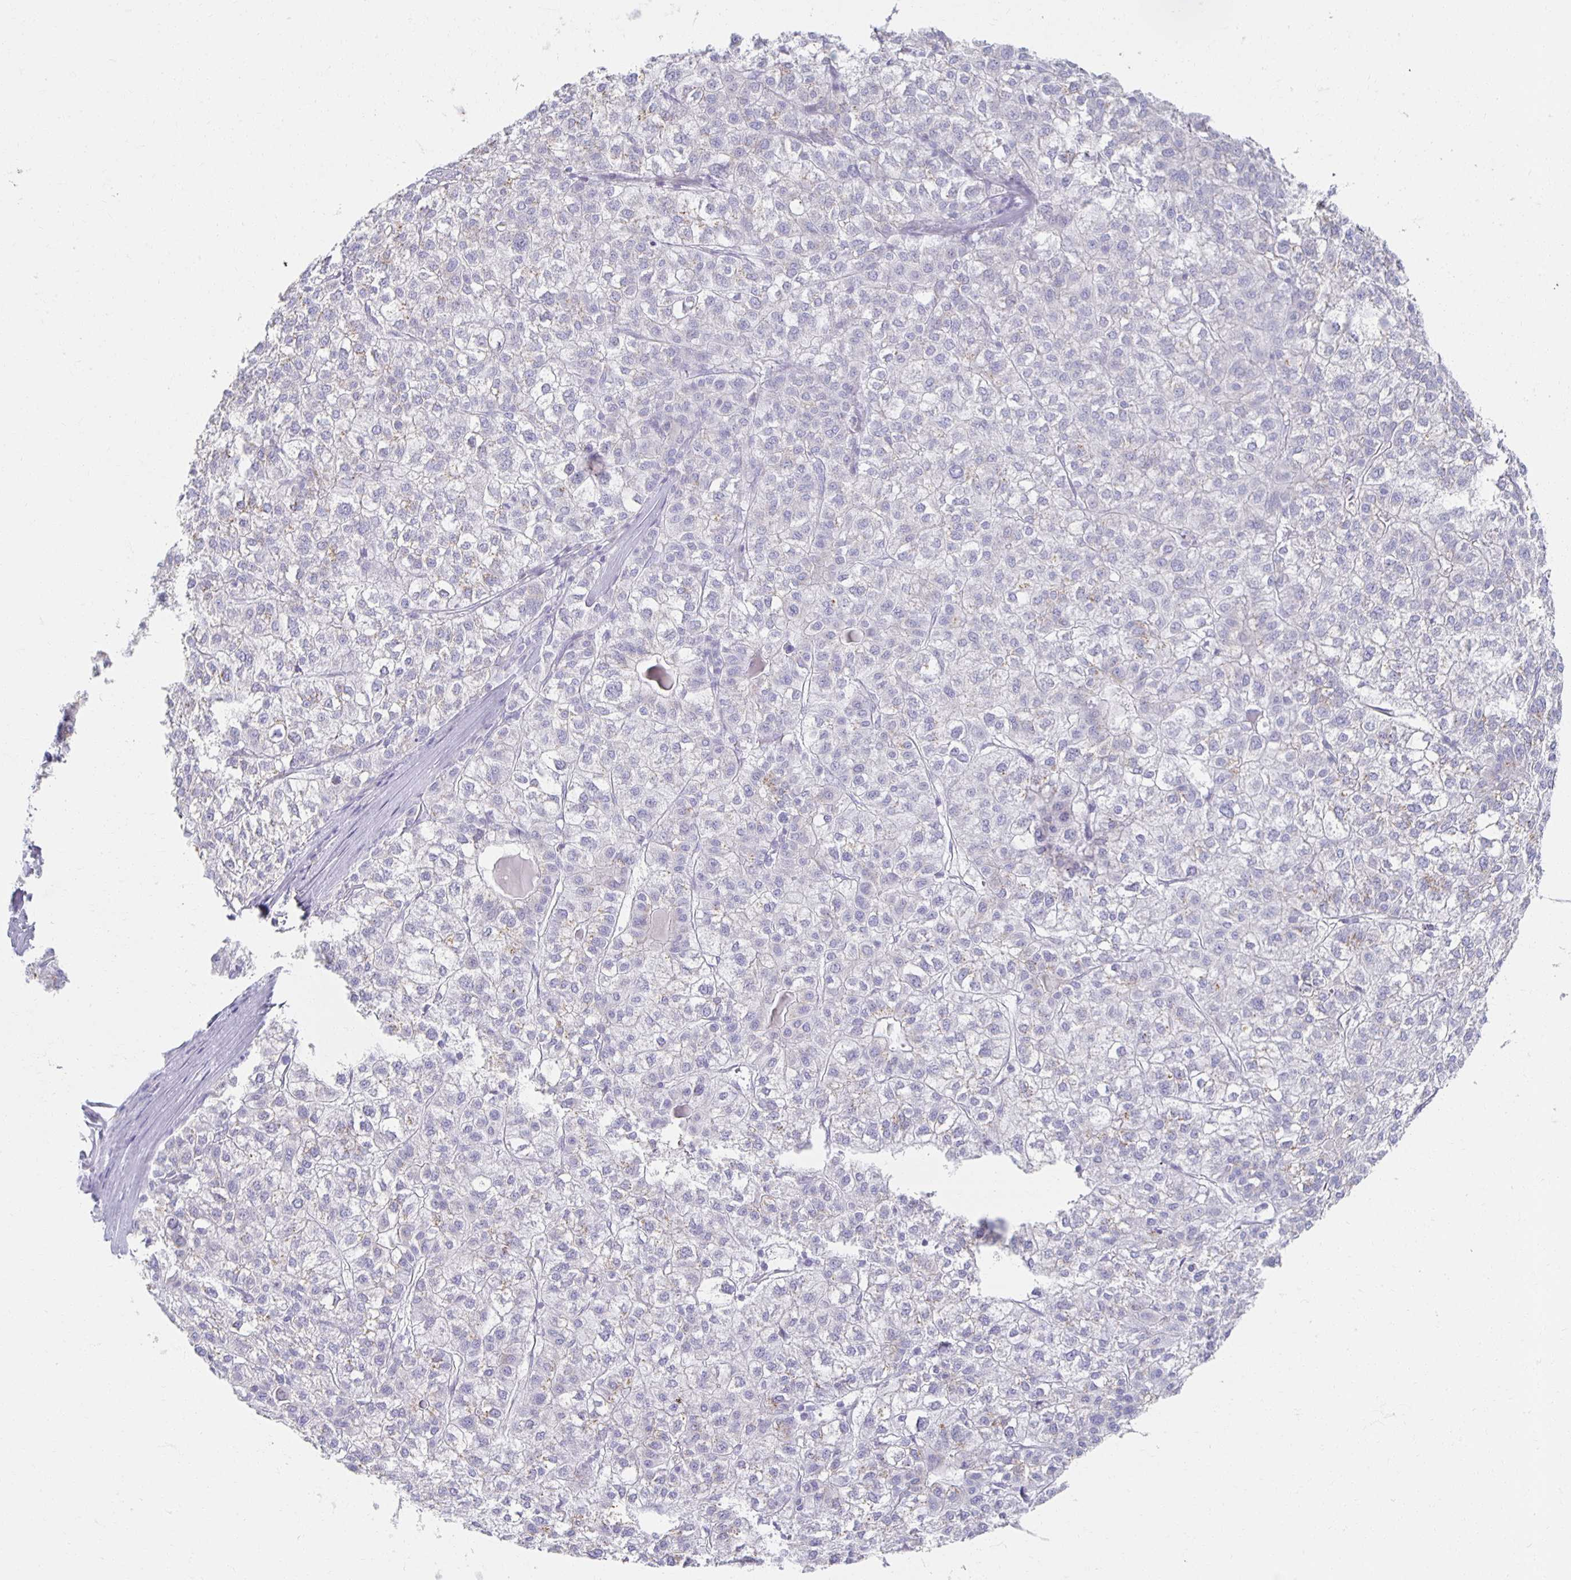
{"staining": {"intensity": "negative", "quantity": "none", "location": "none"}, "tissue": "liver cancer", "cell_type": "Tumor cells", "image_type": "cancer", "snomed": [{"axis": "morphology", "description": "Carcinoma, Hepatocellular, NOS"}, {"axis": "topography", "description": "Liver"}], "caption": "The histopathology image demonstrates no significant positivity in tumor cells of liver cancer.", "gene": "TEX44", "patient": {"sex": "female", "age": 43}}